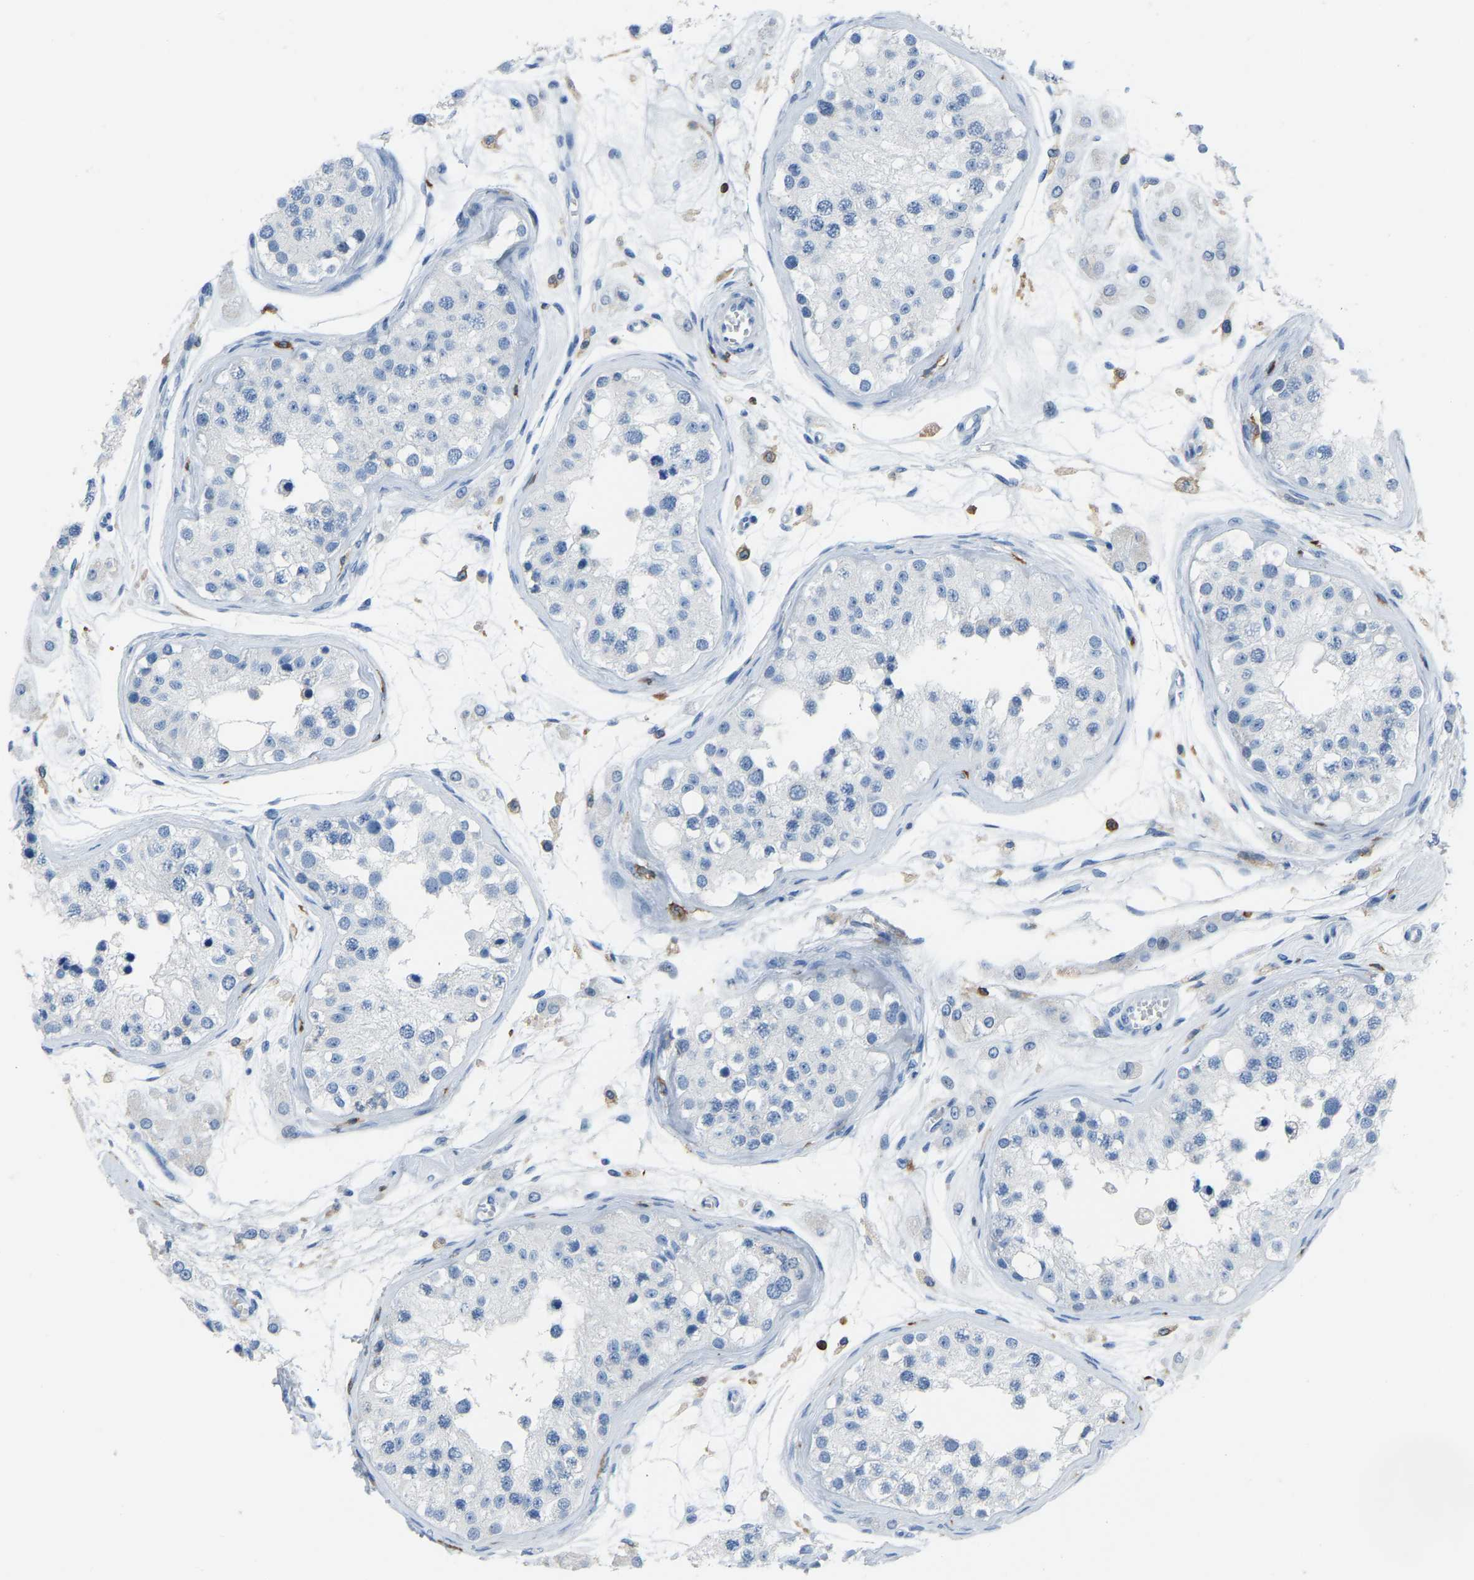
{"staining": {"intensity": "negative", "quantity": "none", "location": "none"}, "tissue": "testis", "cell_type": "Cells in seminiferous ducts", "image_type": "normal", "snomed": [{"axis": "morphology", "description": "Normal tissue, NOS"}, {"axis": "morphology", "description": "Adenocarcinoma, metastatic, NOS"}, {"axis": "topography", "description": "Testis"}], "caption": "DAB immunohistochemical staining of benign testis demonstrates no significant staining in cells in seminiferous ducts.", "gene": "ARHGAP45", "patient": {"sex": "male", "age": 26}}